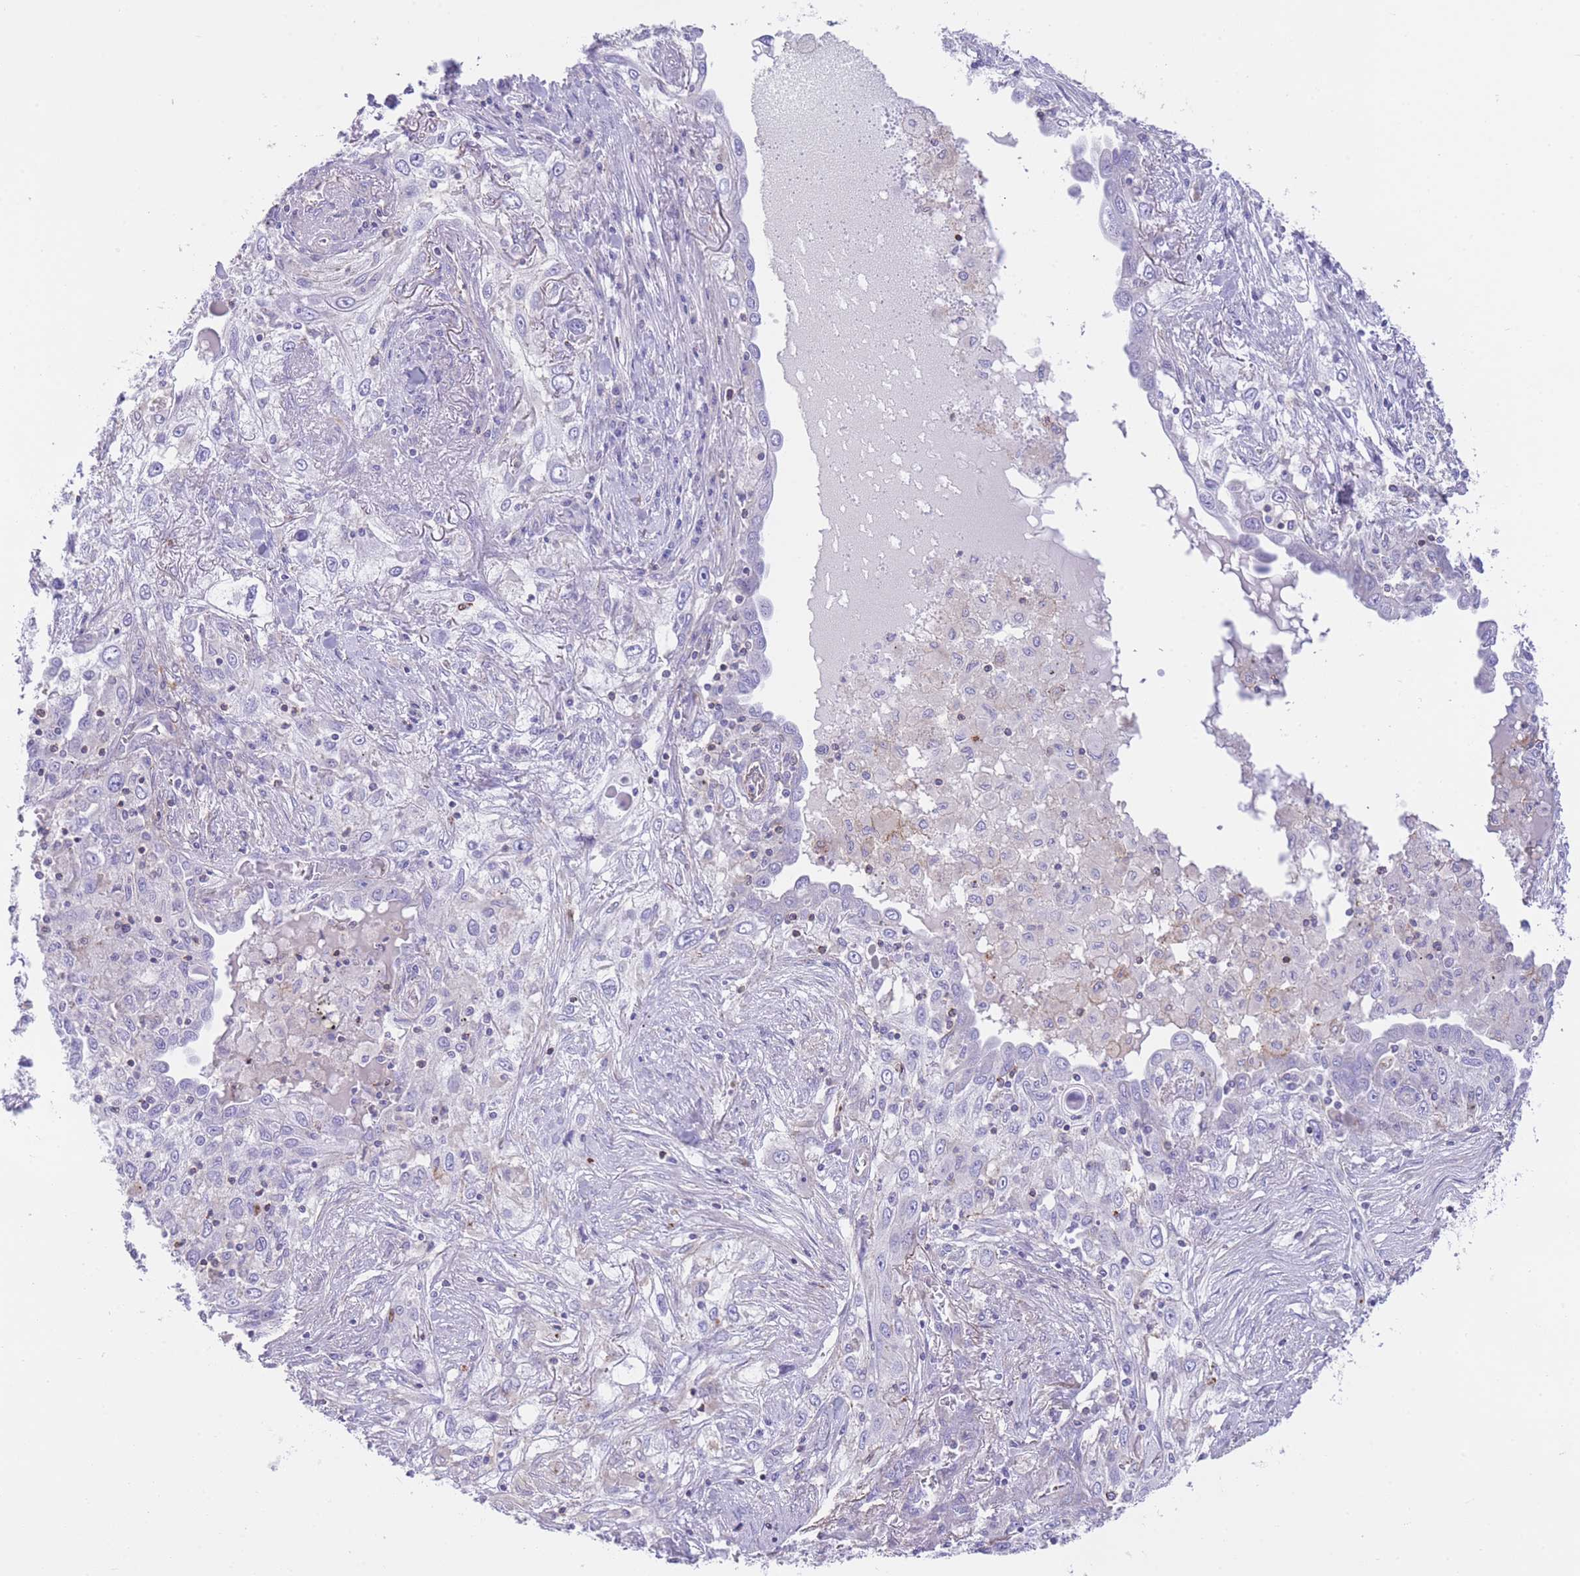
{"staining": {"intensity": "negative", "quantity": "none", "location": "none"}, "tissue": "lung cancer", "cell_type": "Tumor cells", "image_type": "cancer", "snomed": [{"axis": "morphology", "description": "Squamous cell carcinoma, NOS"}, {"axis": "topography", "description": "Lung"}], "caption": "IHC of human lung squamous cell carcinoma exhibits no positivity in tumor cells.", "gene": "LDB3", "patient": {"sex": "female", "age": 69}}